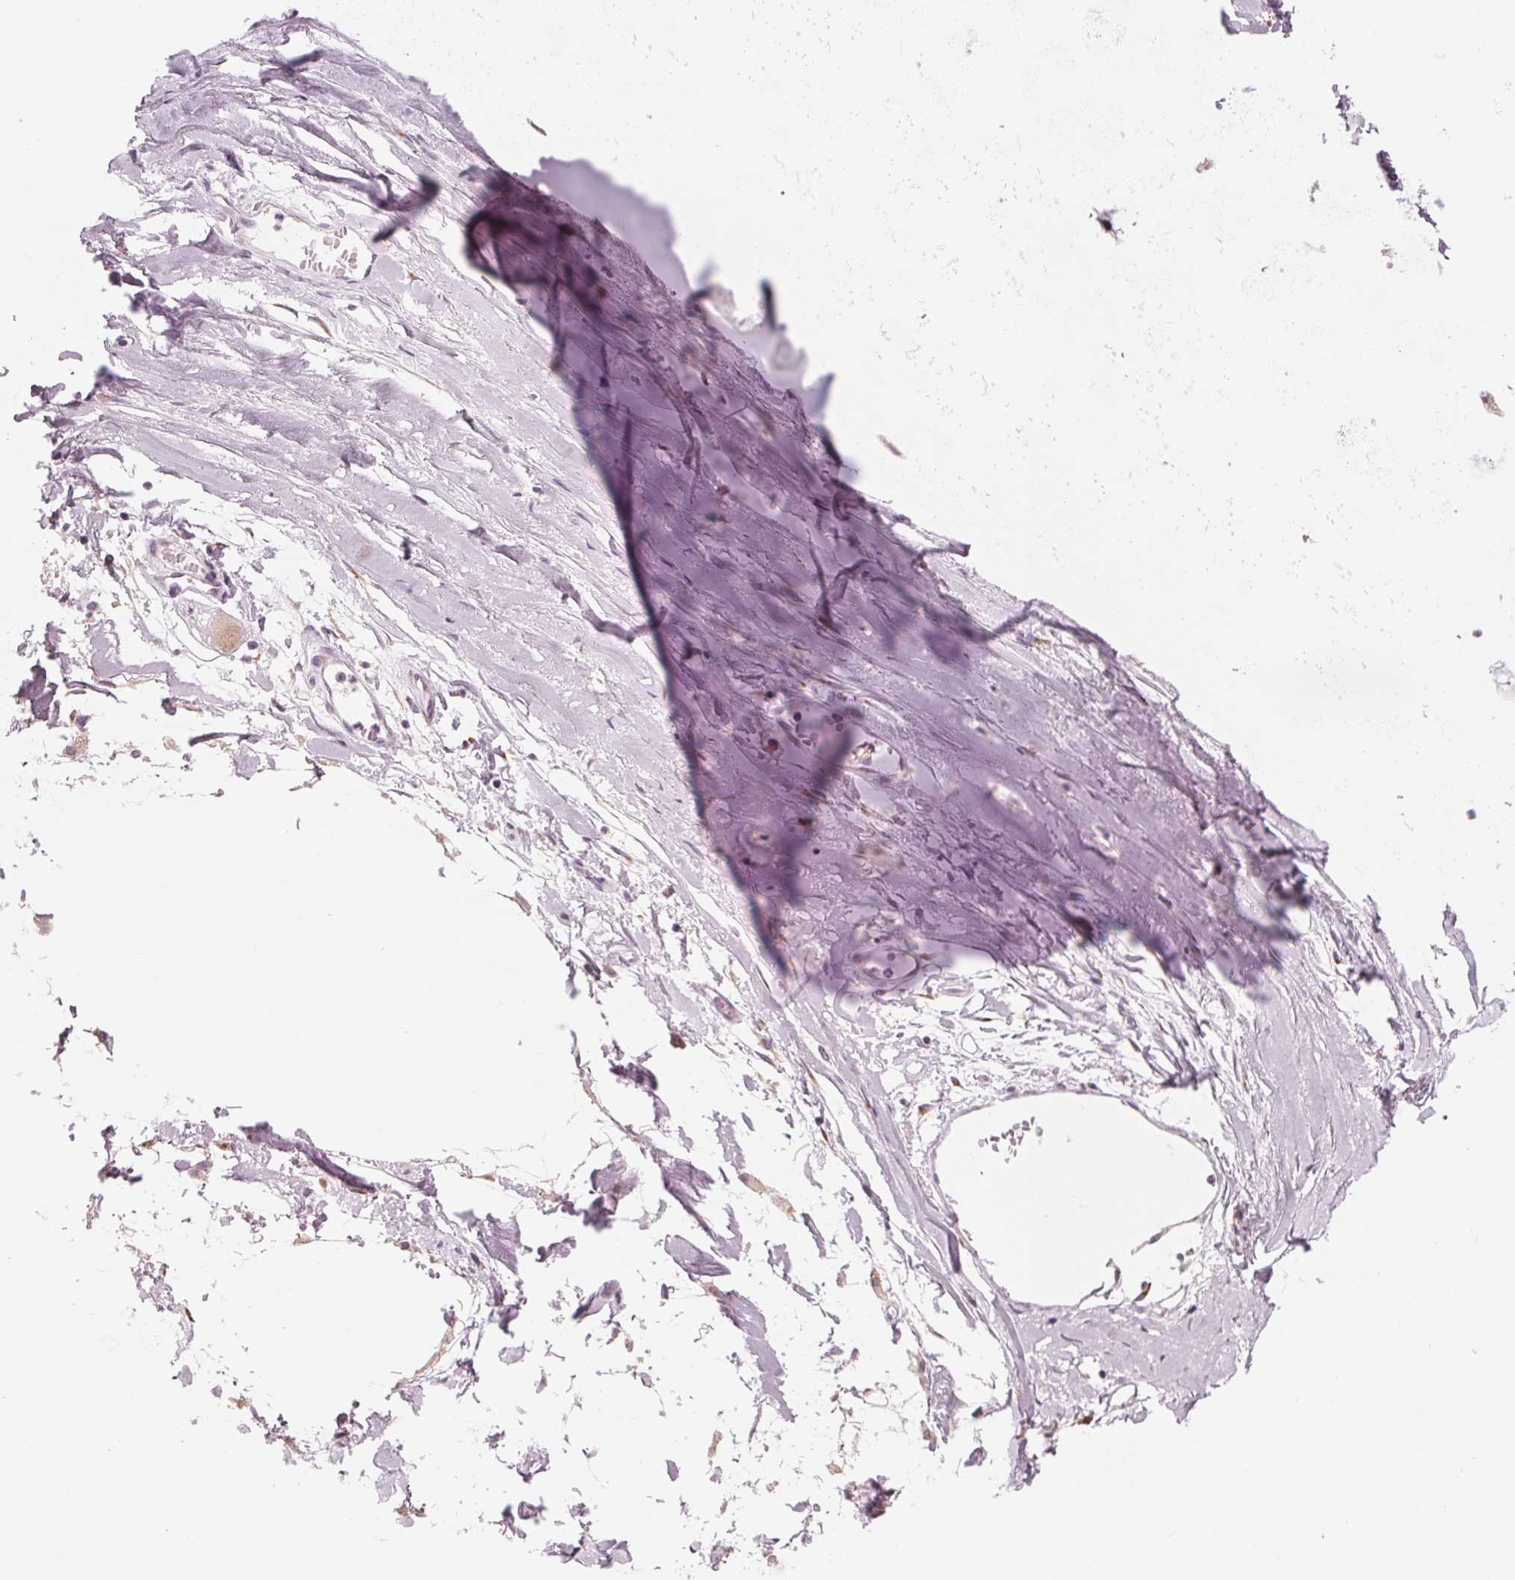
{"staining": {"intensity": "negative", "quantity": "none", "location": "none"}, "tissue": "soft tissue", "cell_type": "Chondrocytes", "image_type": "normal", "snomed": [{"axis": "morphology", "description": "Normal tissue, NOS"}, {"axis": "topography", "description": "Cartilage tissue"}, {"axis": "topography", "description": "Nasopharynx"}, {"axis": "topography", "description": "Thyroid gland"}], "caption": "This is a photomicrograph of immunohistochemistry (IHC) staining of benign soft tissue, which shows no positivity in chondrocytes.", "gene": "IL9R", "patient": {"sex": "male", "age": 63}}